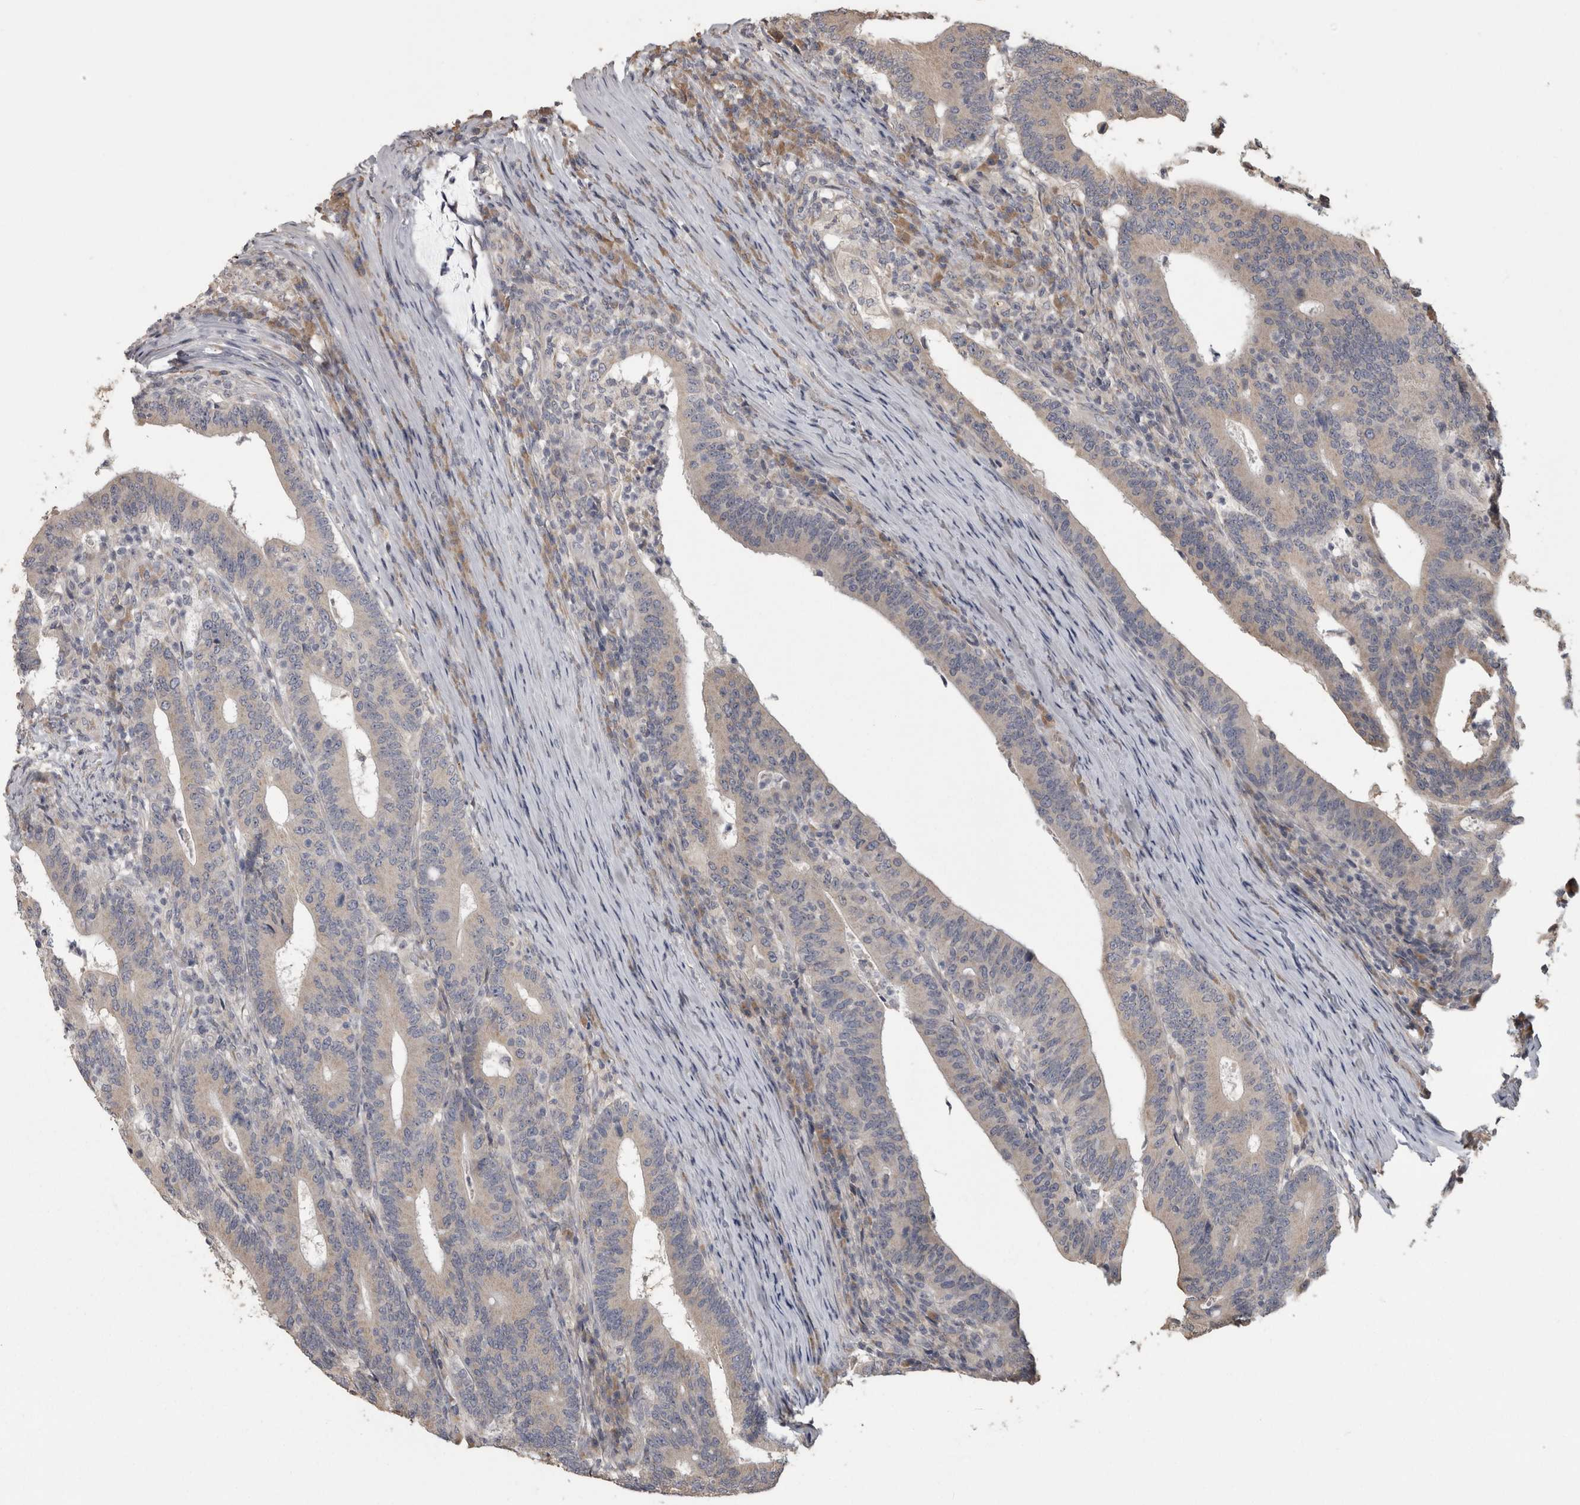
{"staining": {"intensity": "weak", "quantity": "25%-75%", "location": "cytoplasmic/membranous"}, "tissue": "colorectal cancer", "cell_type": "Tumor cells", "image_type": "cancer", "snomed": [{"axis": "morphology", "description": "Adenocarcinoma, NOS"}, {"axis": "topography", "description": "Colon"}], "caption": "This micrograph demonstrates immunohistochemistry (IHC) staining of human colorectal cancer (adenocarcinoma), with low weak cytoplasmic/membranous staining in about 25%-75% of tumor cells.", "gene": "RAB29", "patient": {"sex": "female", "age": 66}}